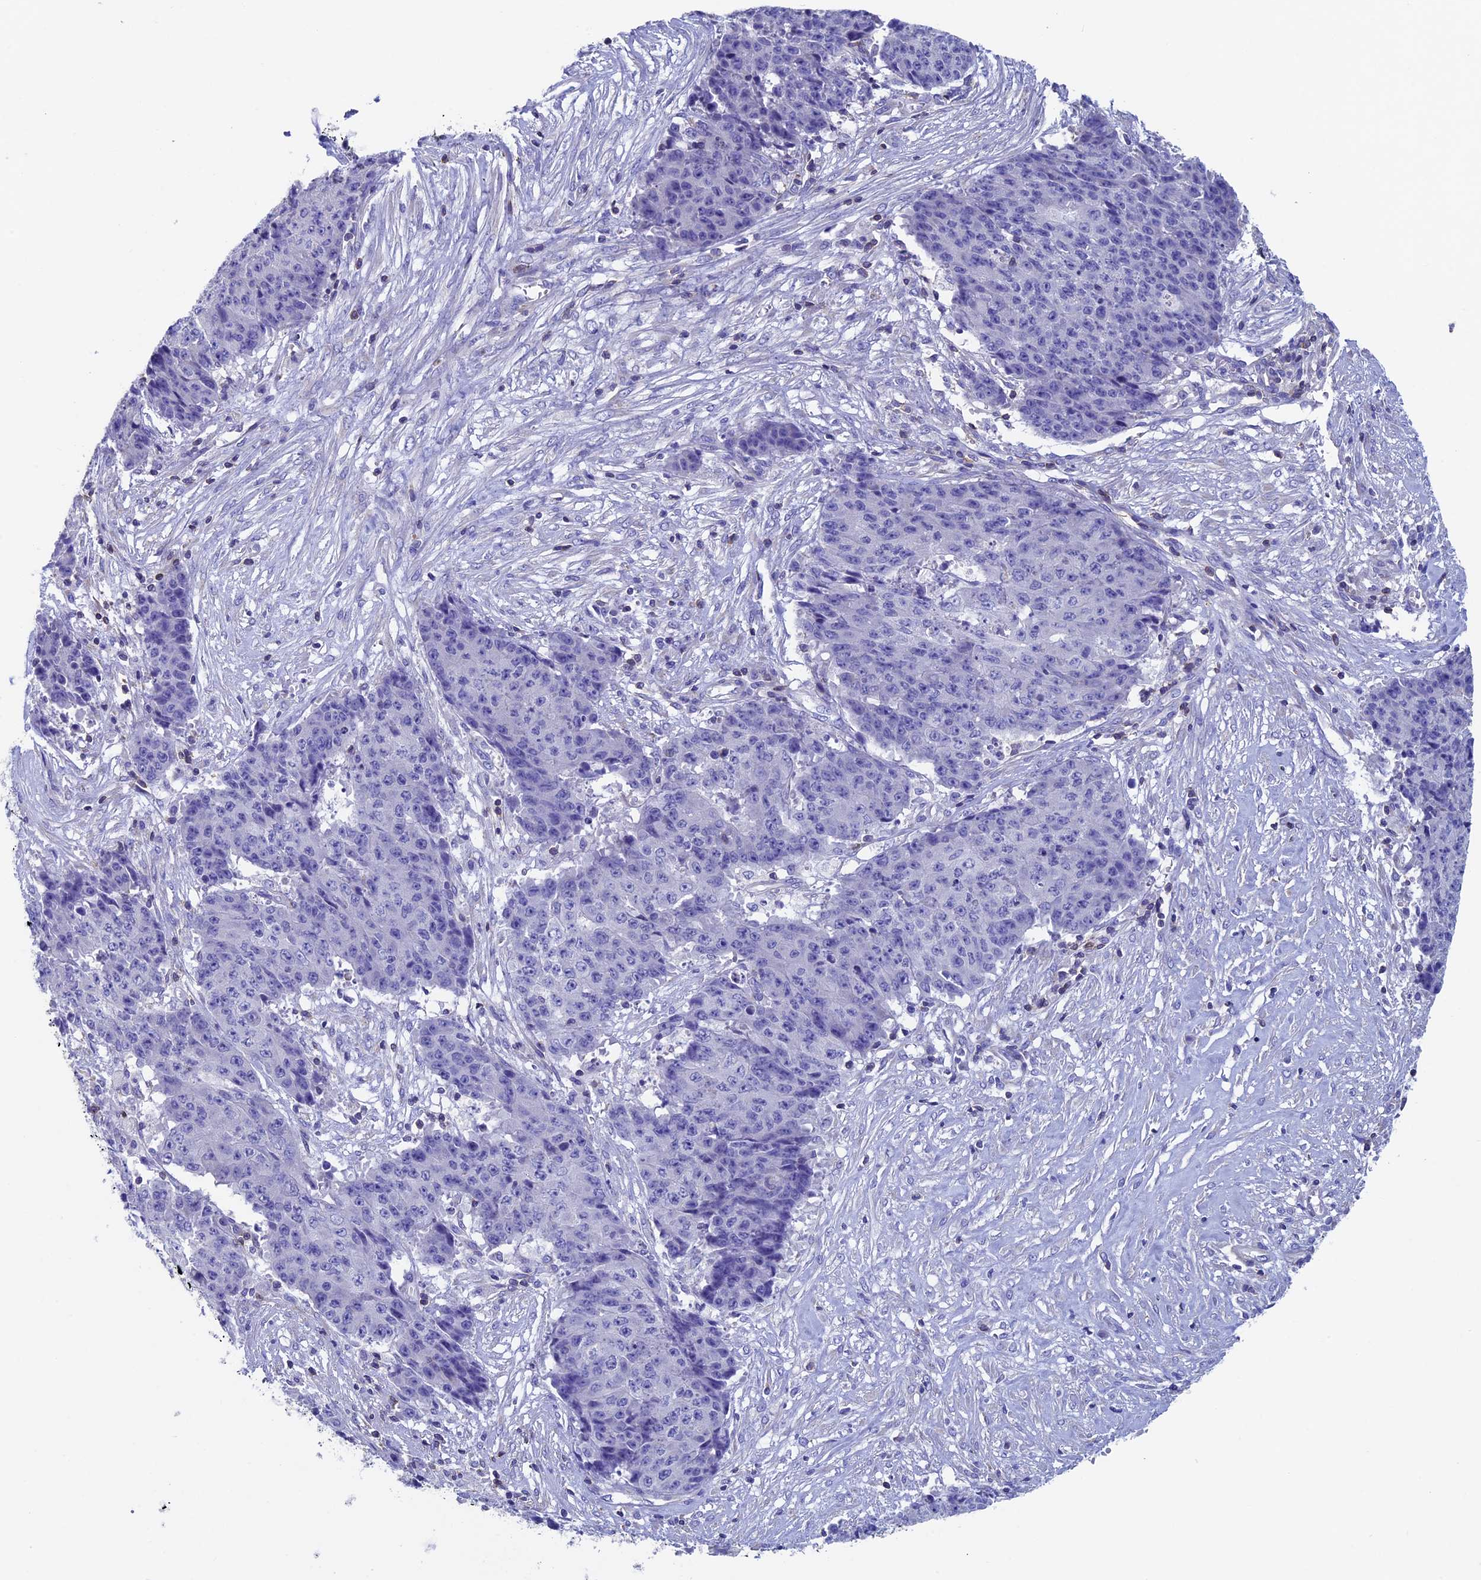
{"staining": {"intensity": "negative", "quantity": "none", "location": "none"}, "tissue": "ovarian cancer", "cell_type": "Tumor cells", "image_type": "cancer", "snomed": [{"axis": "morphology", "description": "Carcinoma, endometroid"}, {"axis": "topography", "description": "Ovary"}], "caption": "There is no significant positivity in tumor cells of ovarian cancer.", "gene": "SEPTIN1", "patient": {"sex": "female", "age": 42}}